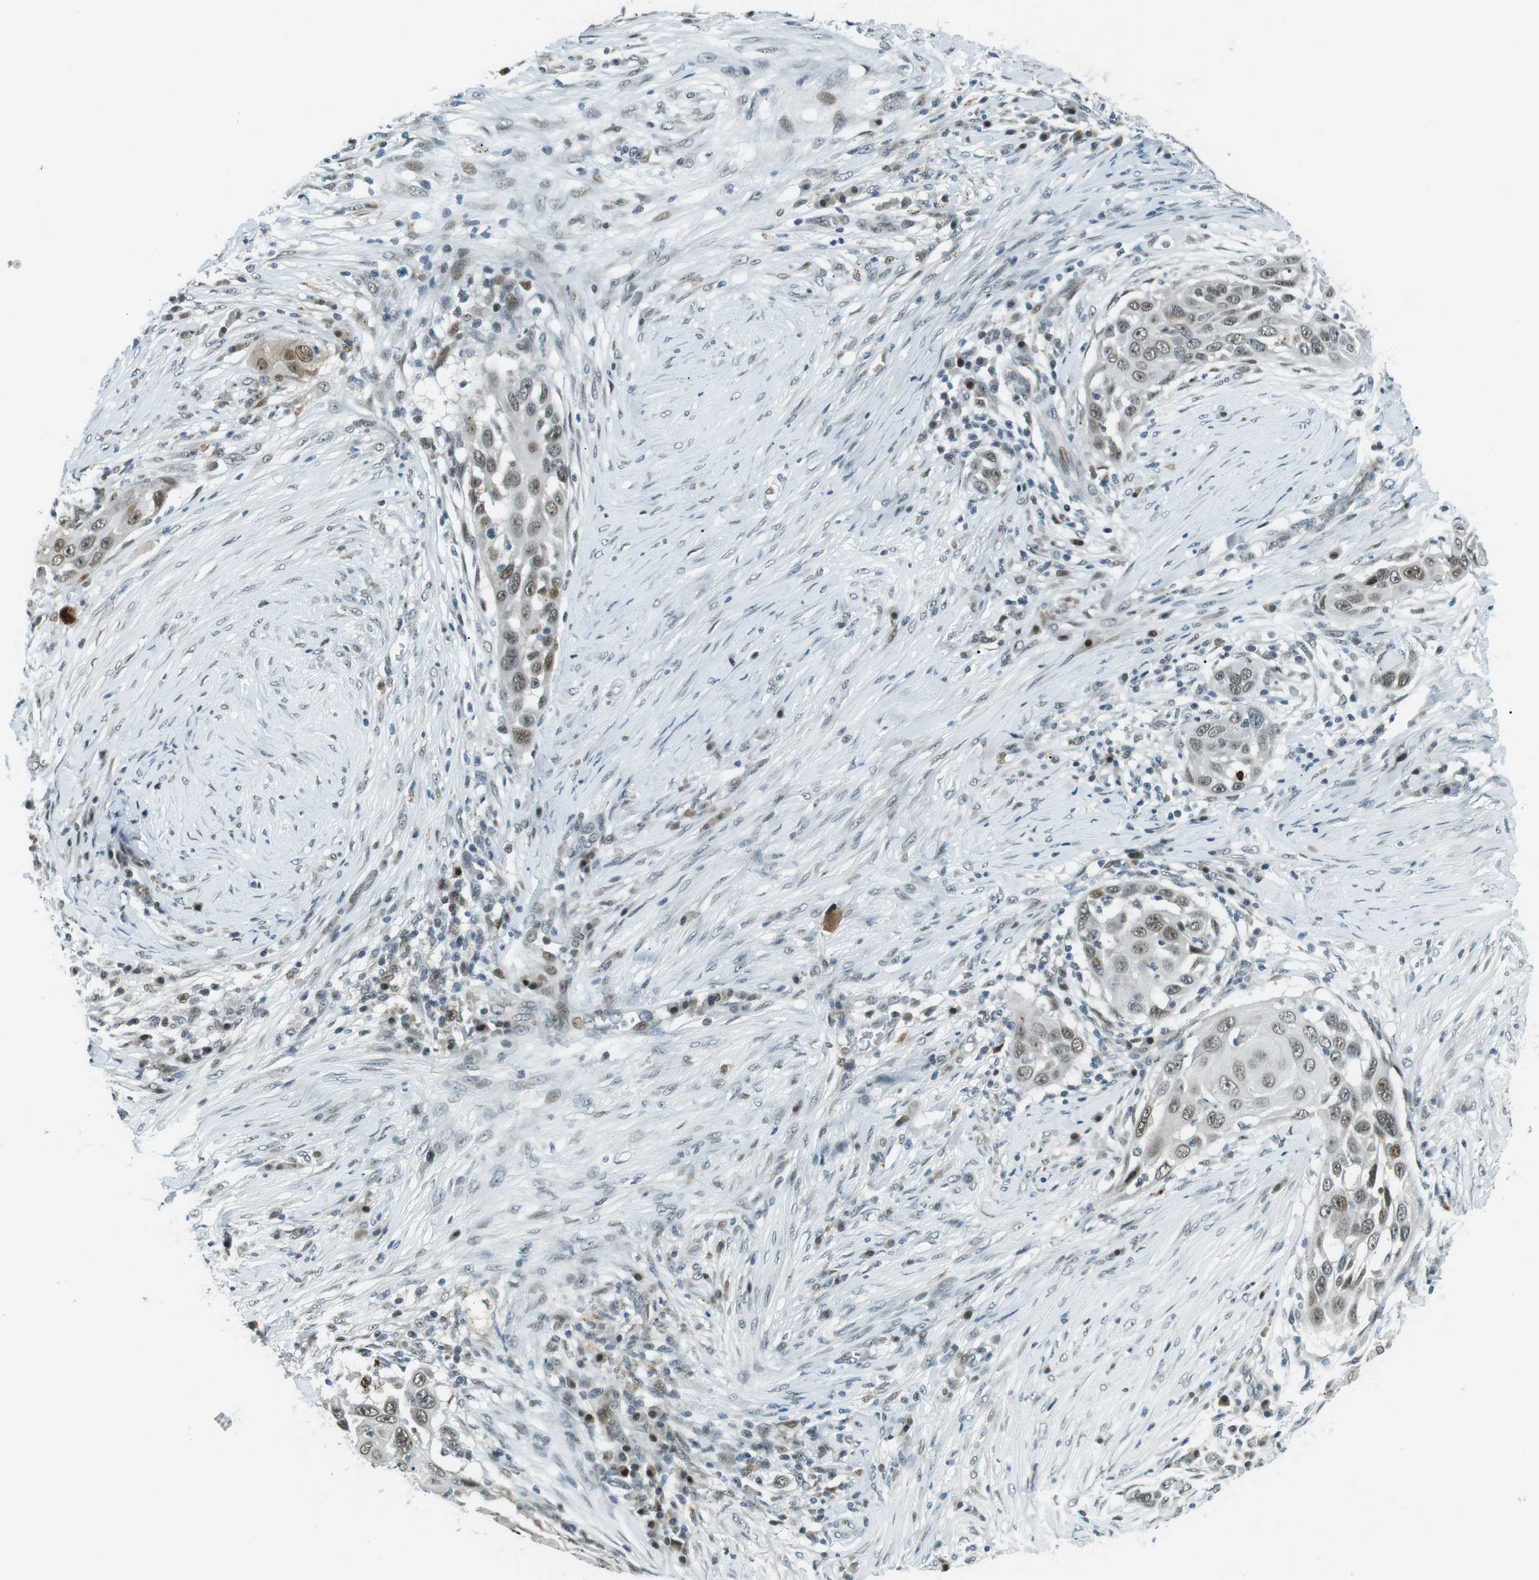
{"staining": {"intensity": "moderate", "quantity": ">75%", "location": "nuclear"}, "tissue": "skin cancer", "cell_type": "Tumor cells", "image_type": "cancer", "snomed": [{"axis": "morphology", "description": "Squamous cell carcinoma, NOS"}, {"axis": "topography", "description": "Skin"}], "caption": "Brown immunohistochemical staining in human skin cancer displays moderate nuclear positivity in approximately >75% of tumor cells. (IHC, brightfield microscopy, high magnification).", "gene": "PJA1", "patient": {"sex": "female", "age": 44}}